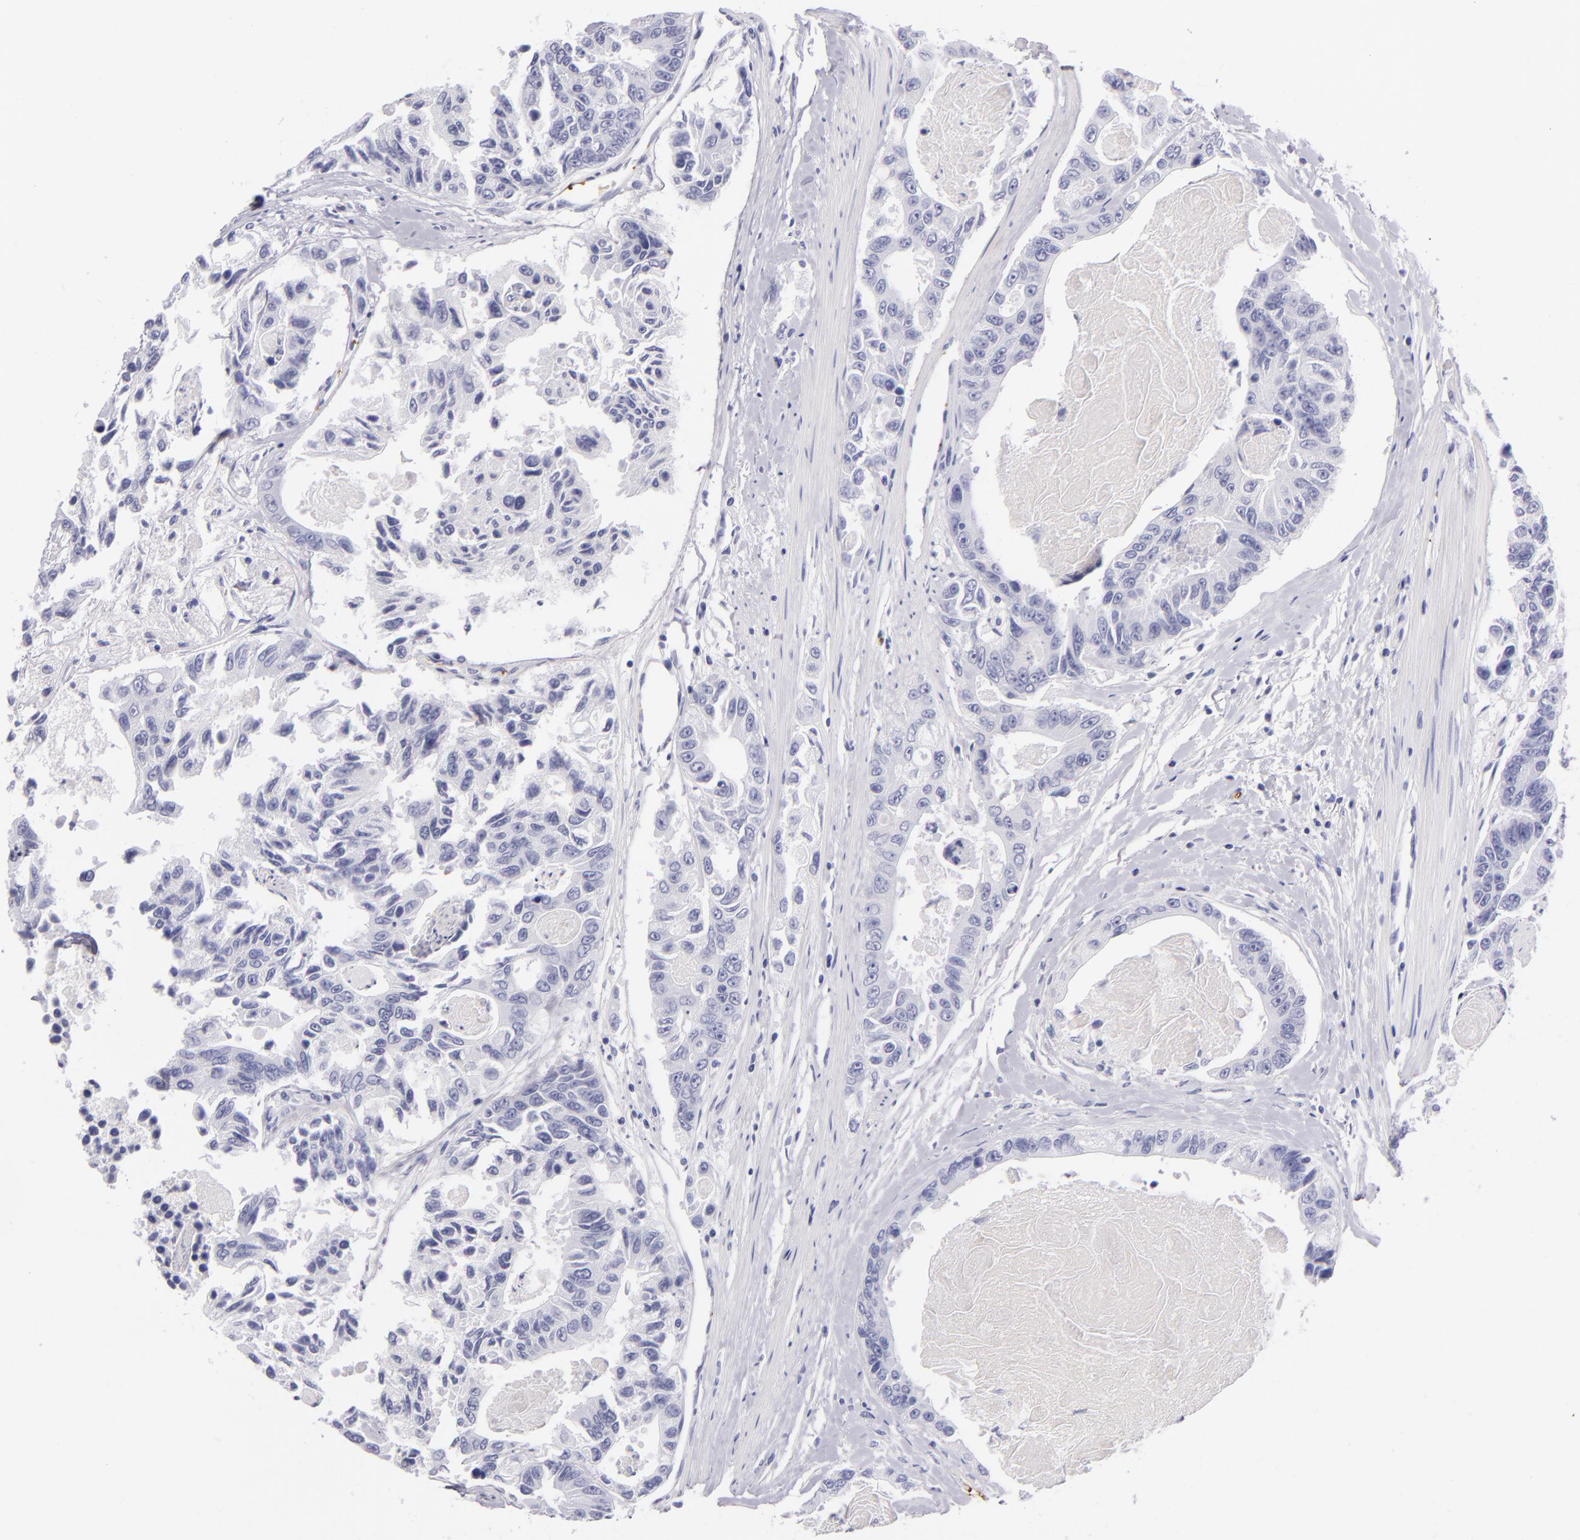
{"staining": {"intensity": "negative", "quantity": "none", "location": "none"}, "tissue": "colorectal cancer", "cell_type": "Tumor cells", "image_type": "cancer", "snomed": [{"axis": "morphology", "description": "Adenocarcinoma, NOS"}, {"axis": "topography", "description": "Colon"}], "caption": "Micrograph shows no significant protein positivity in tumor cells of colorectal cancer (adenocarcinoma).", "gene": "GP1BA", "patient": {"sex": "female", "age": 86}}